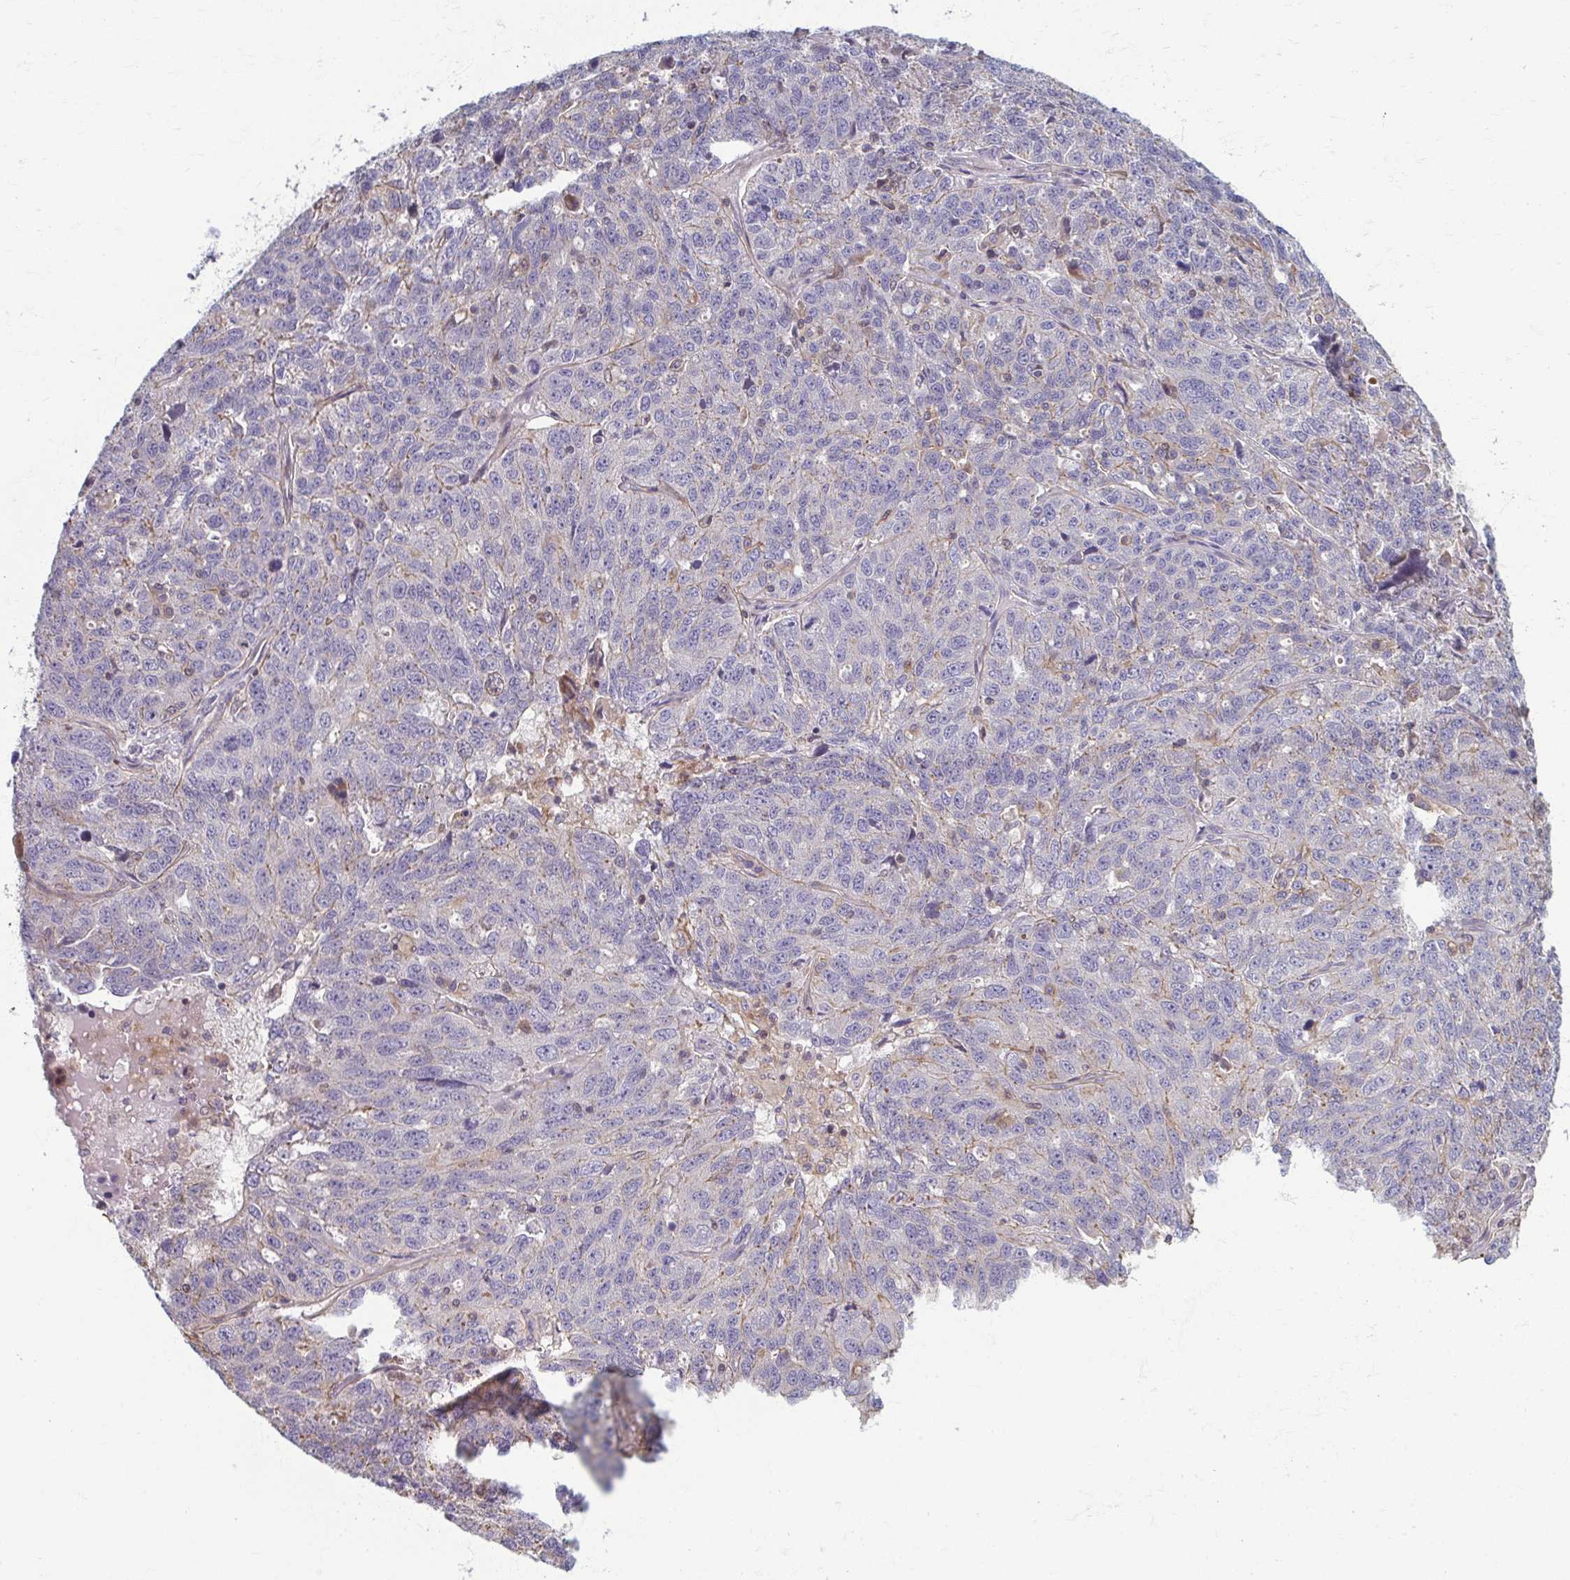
{"staining": {"intensity": "negative", "quantity": "none", "location": "none"}, "tissue": "ovarian cancer", "cell_type": "Tumor cells", "image_type": "cancer", "snomed": [{"axis": "morphology", "description": "Cystadenocarcinoma, serous, NOS"}, {"axis": "topography", "description": "Ovary"}], "caption": "An image of ovarian cancer (serous cystadenocarcinoma) stained for a protein reveals no brown staining in tumor cells.", "gene": "EID2B", "patient": {"sex": "female", "age": 71}}